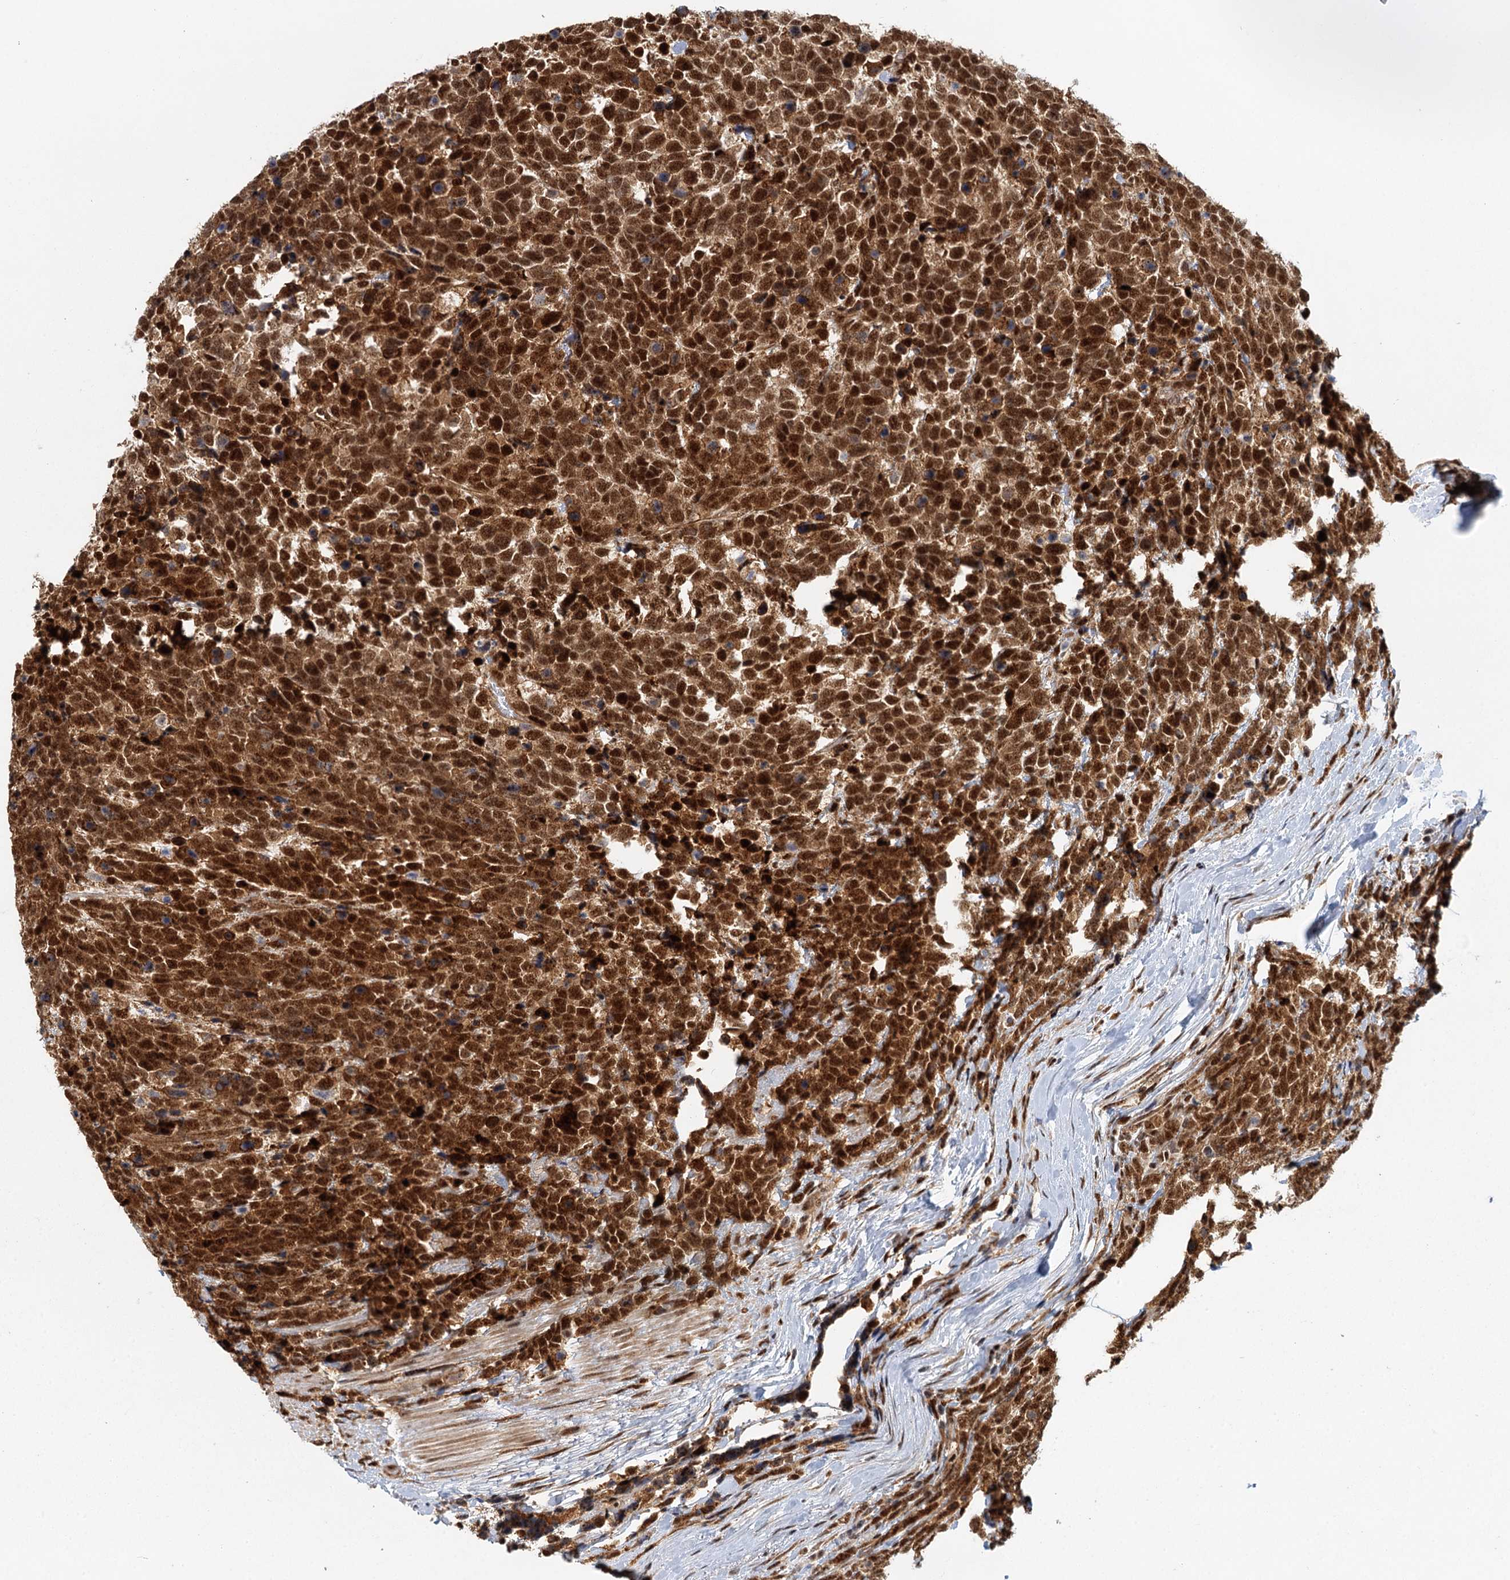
{"staining": {"intensity": "strong", "quantity": ">75%", "location": "nuclear"}, "tissue": "urothelial cancer", "cell_type": "Tumor cells", "image_type": "cancer", "snomed": [{"axis": "morphology", "description": "Urothelial carcinoma, High grade"}, {"axis": "topography", "description": "Urinary bladder"}], "caption": "Immunohistochemistry micrograph of urothelial carcinoma (high-grade) stained for a protein (brown), which exhibits high levels of strong nuclear expression in approximately >75% of tumor cells.", "gene": "GPATCH11", "patient": {"sex": "female", "age": 82}}